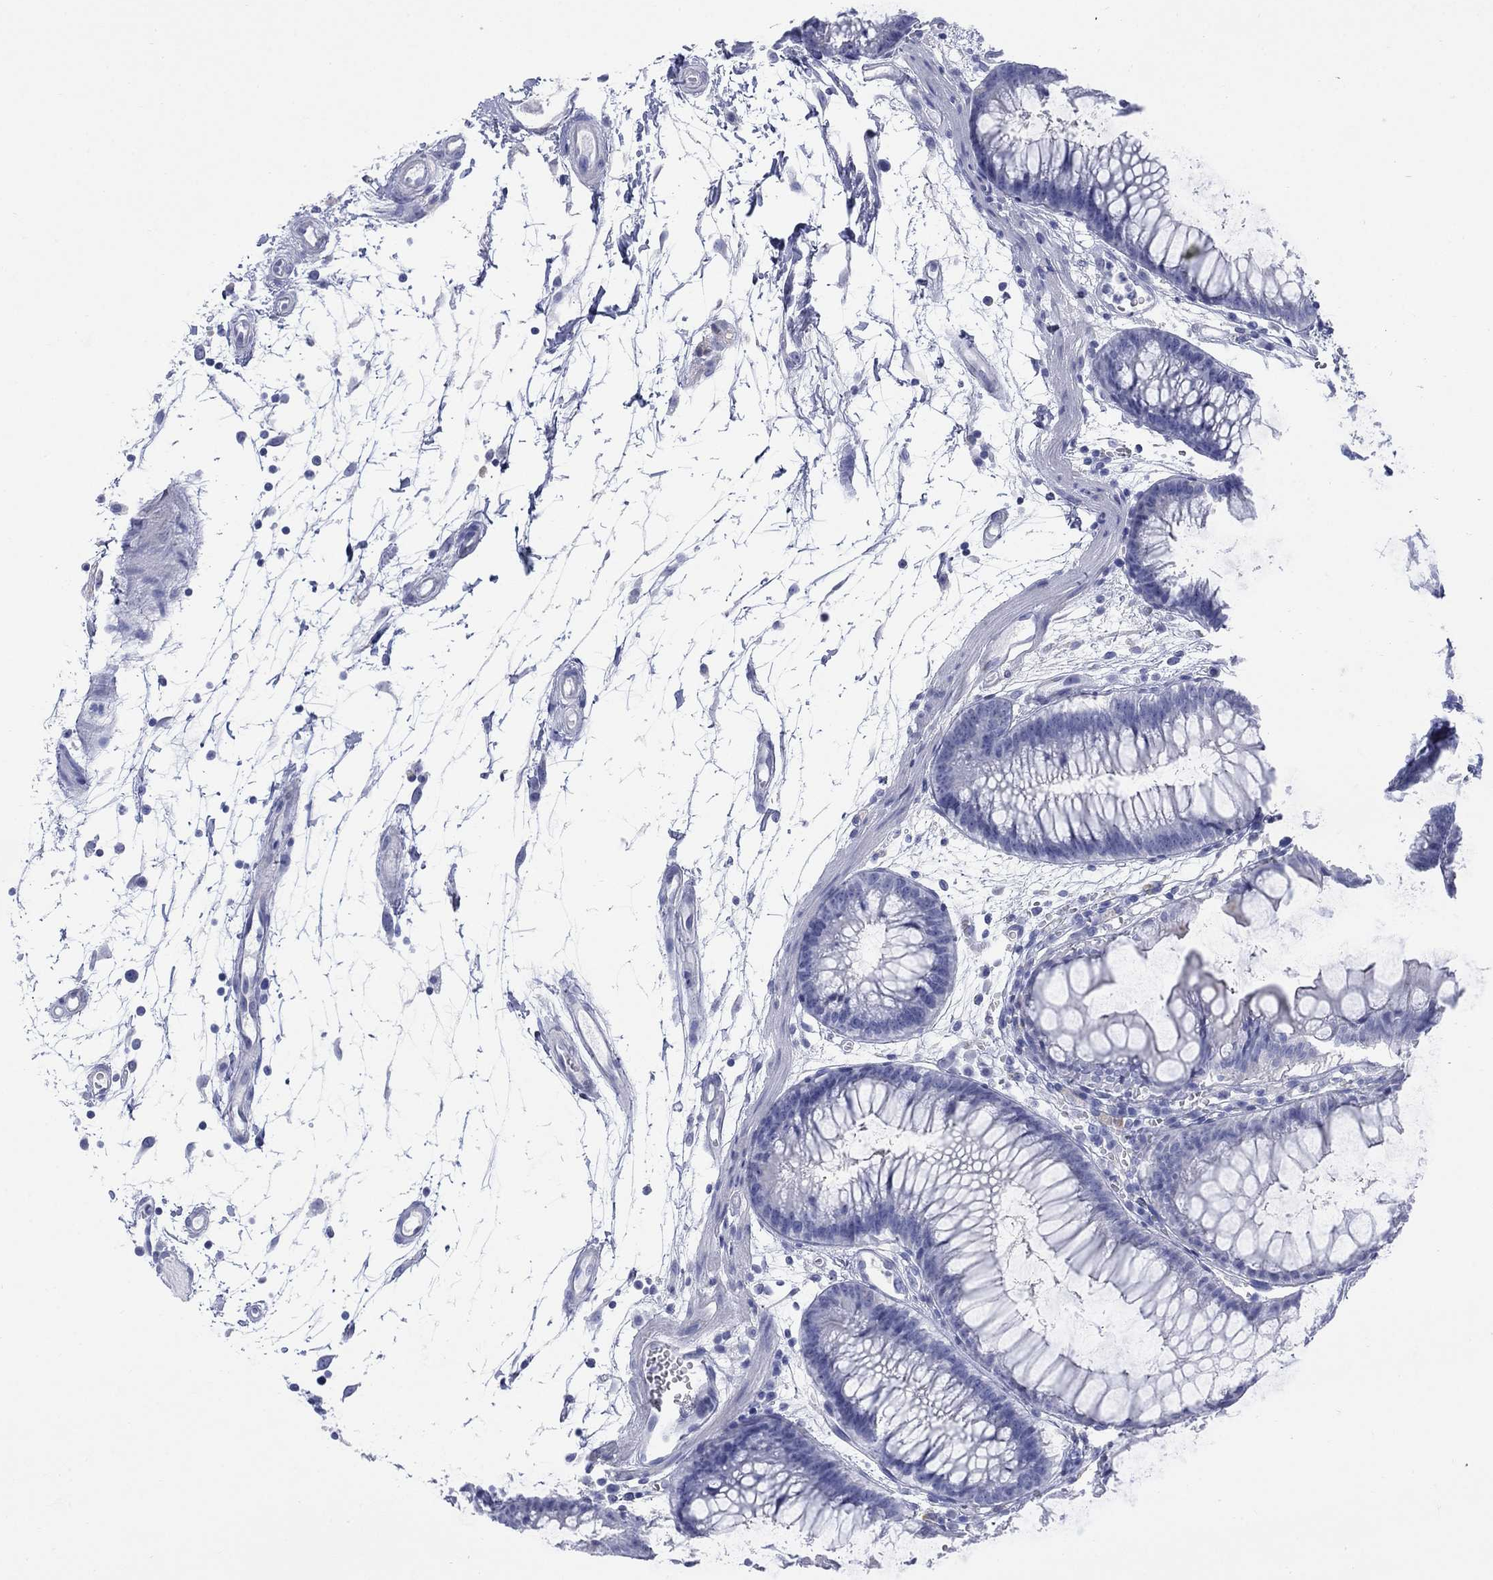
{"staining": {"intensity": "negative", "quantity": "none", "location": "none"}, "tissue": "colon", "cell_type": "Endothelial cells", "image_type": "normal", "snomed": [{"axis": "morphology", "description": "Normal tissue, NOS"}, {"axis": "morphology", "description": "Adenocarcinoma, NOS"}, {"axis": "topography", "description": "Colon"}], "caption": "IHC photomicrograph of normal human colon stained for a protein (brown), which demonstrates no expression in endothelial cells. Brightfield microscopy of IHC stained with DAB (3,3'-diaminobenzidine) (brown) and hematoxylin (blue), captured at high magnification.", "gene": "IGF2BP3", "patient": {"sex": "male", "age": 65}}